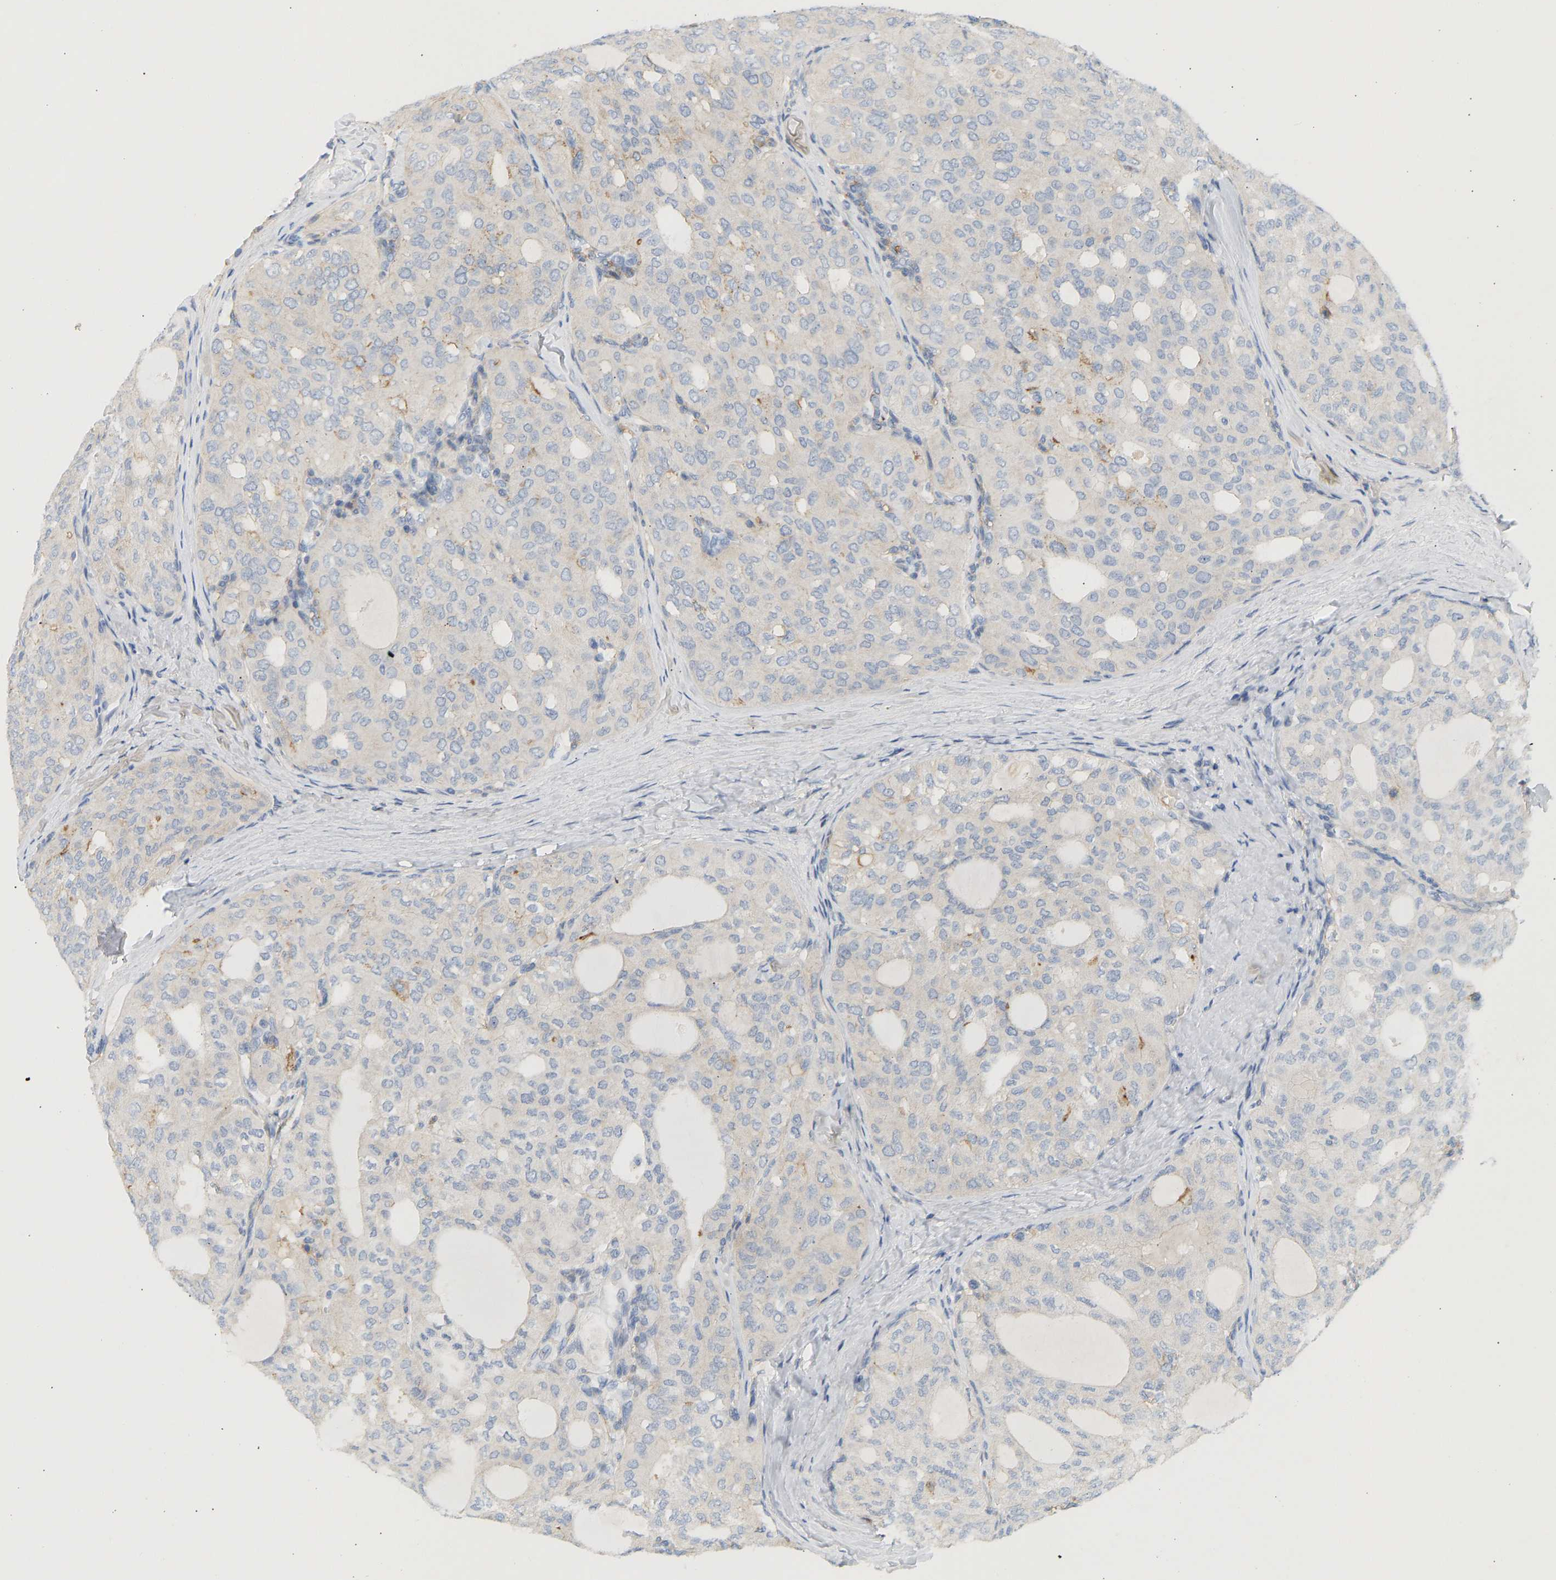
{"staining": {"intensity": "moderate", "quantity": "<25%", "location": "cytoplasmic/membranous"}, "tissue": "thyroid cancer", "cell_type": "Tumor cells", "image_type": "cancer", "snomed": [{"axis": "morphology", "description": "Follicular adenoma carcinoma, NOS"}, {"axis": "topography", "description": "Thyroid gland"}], "caption": "High-magnification brightfield microscopy of thyroid cancer stained with DAB (brown) and counterstained with hematoxylin (blue). tumor cells exhibit moderate cytoplasmic/membranous positivity is seen in about<25% of cells.", "gene": "BVES", "patient": {"sex": "male", "age": 75}}